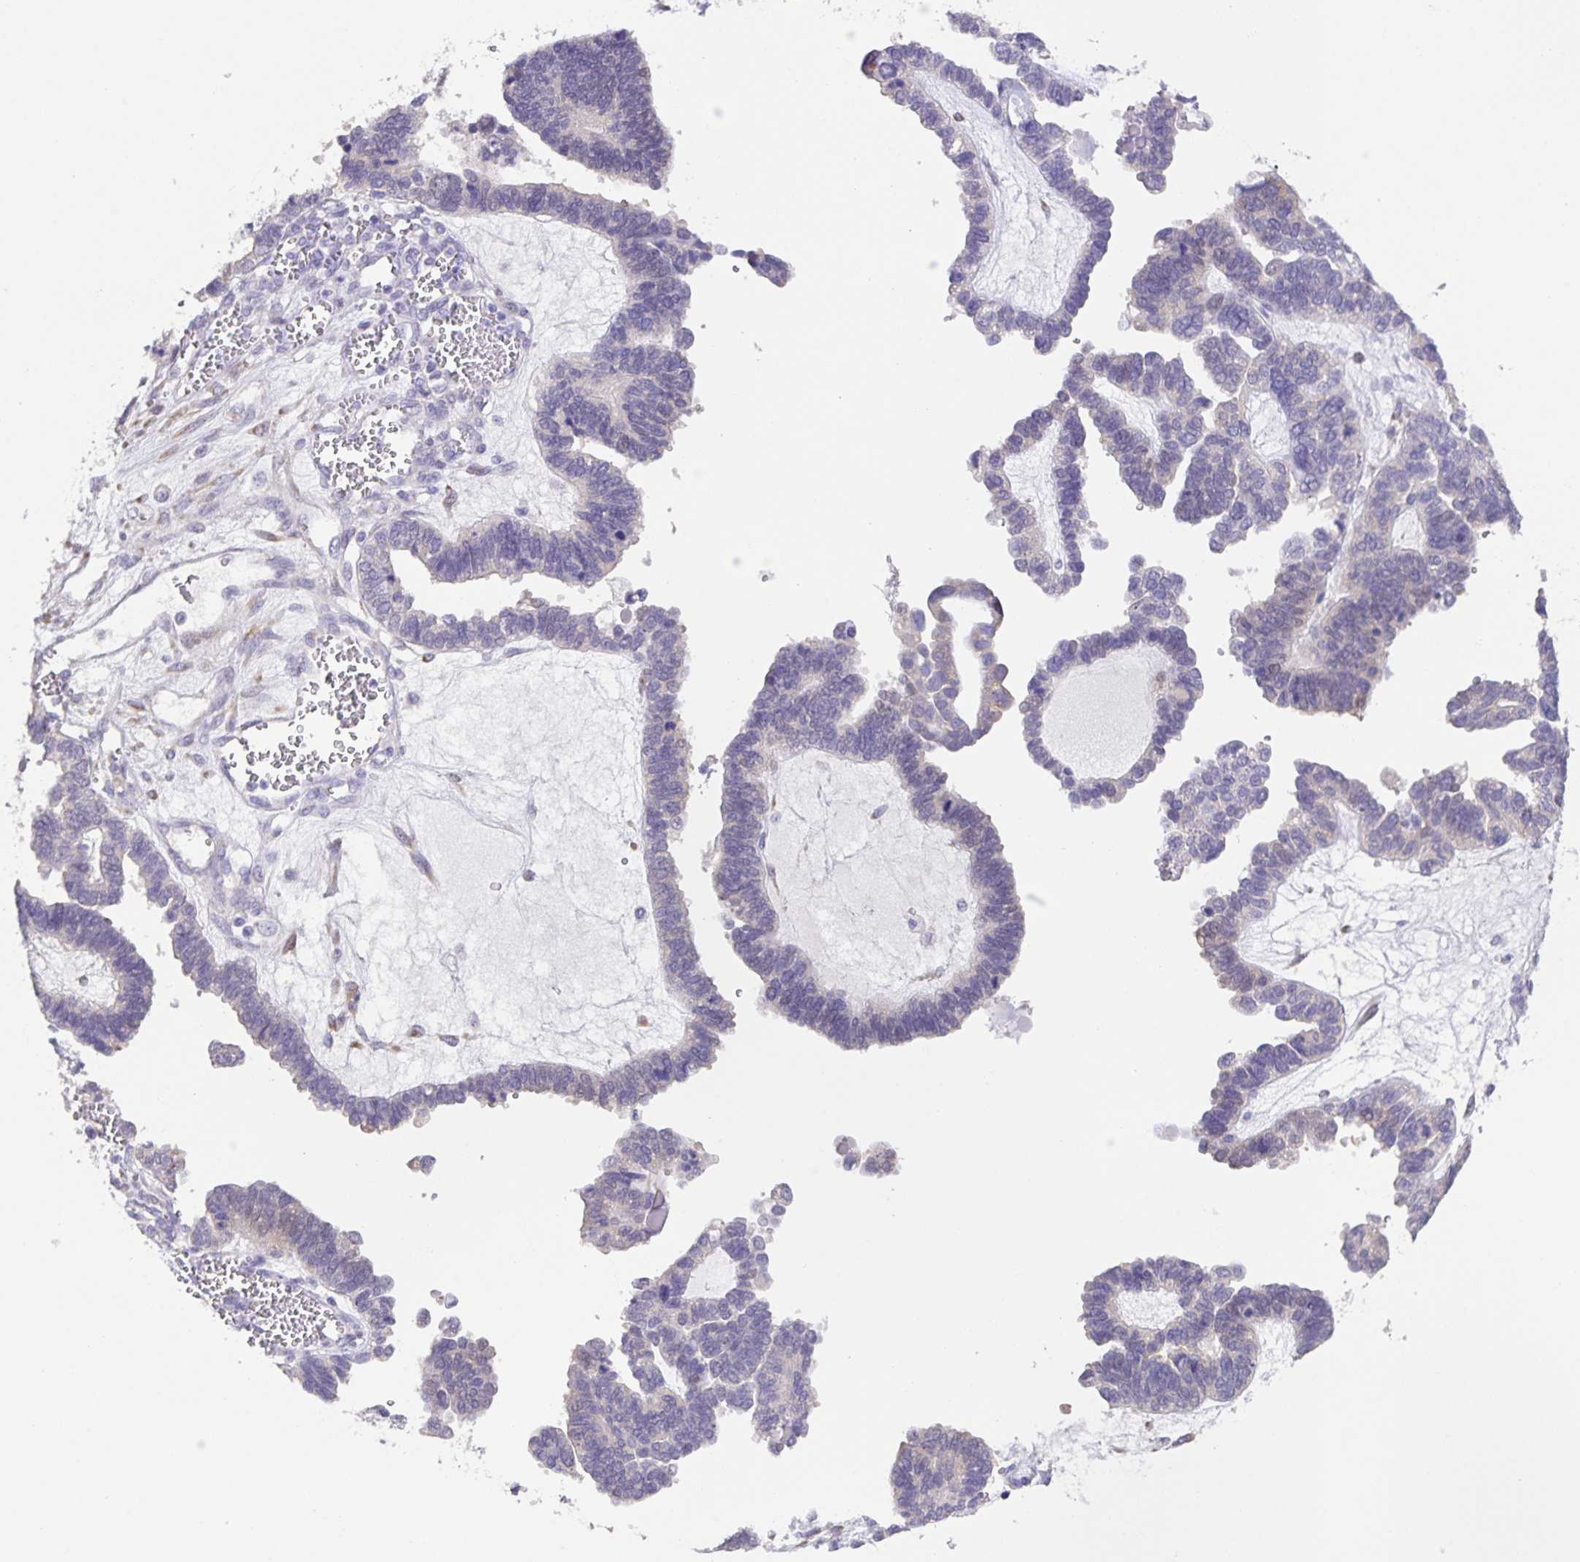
{"staining": {"intensity": "negative", "quantity": "none", "location": "none"}, "tissue": "ovarian cancer", "cell_type": "Tumor cells", "image_type": "cancer", "snomed": [{"axis": "morphology", "description": "Cystadenocarcinoma, serous, NOS"}, {"axis": "topography", "description": "Ovary"}], "caption": "Tumor cells are negative for brown protein staining in ovarian serous cystadenocarcinoma.", "gene": "PRR36", "patient": {"sex": "female", "age": 51}}